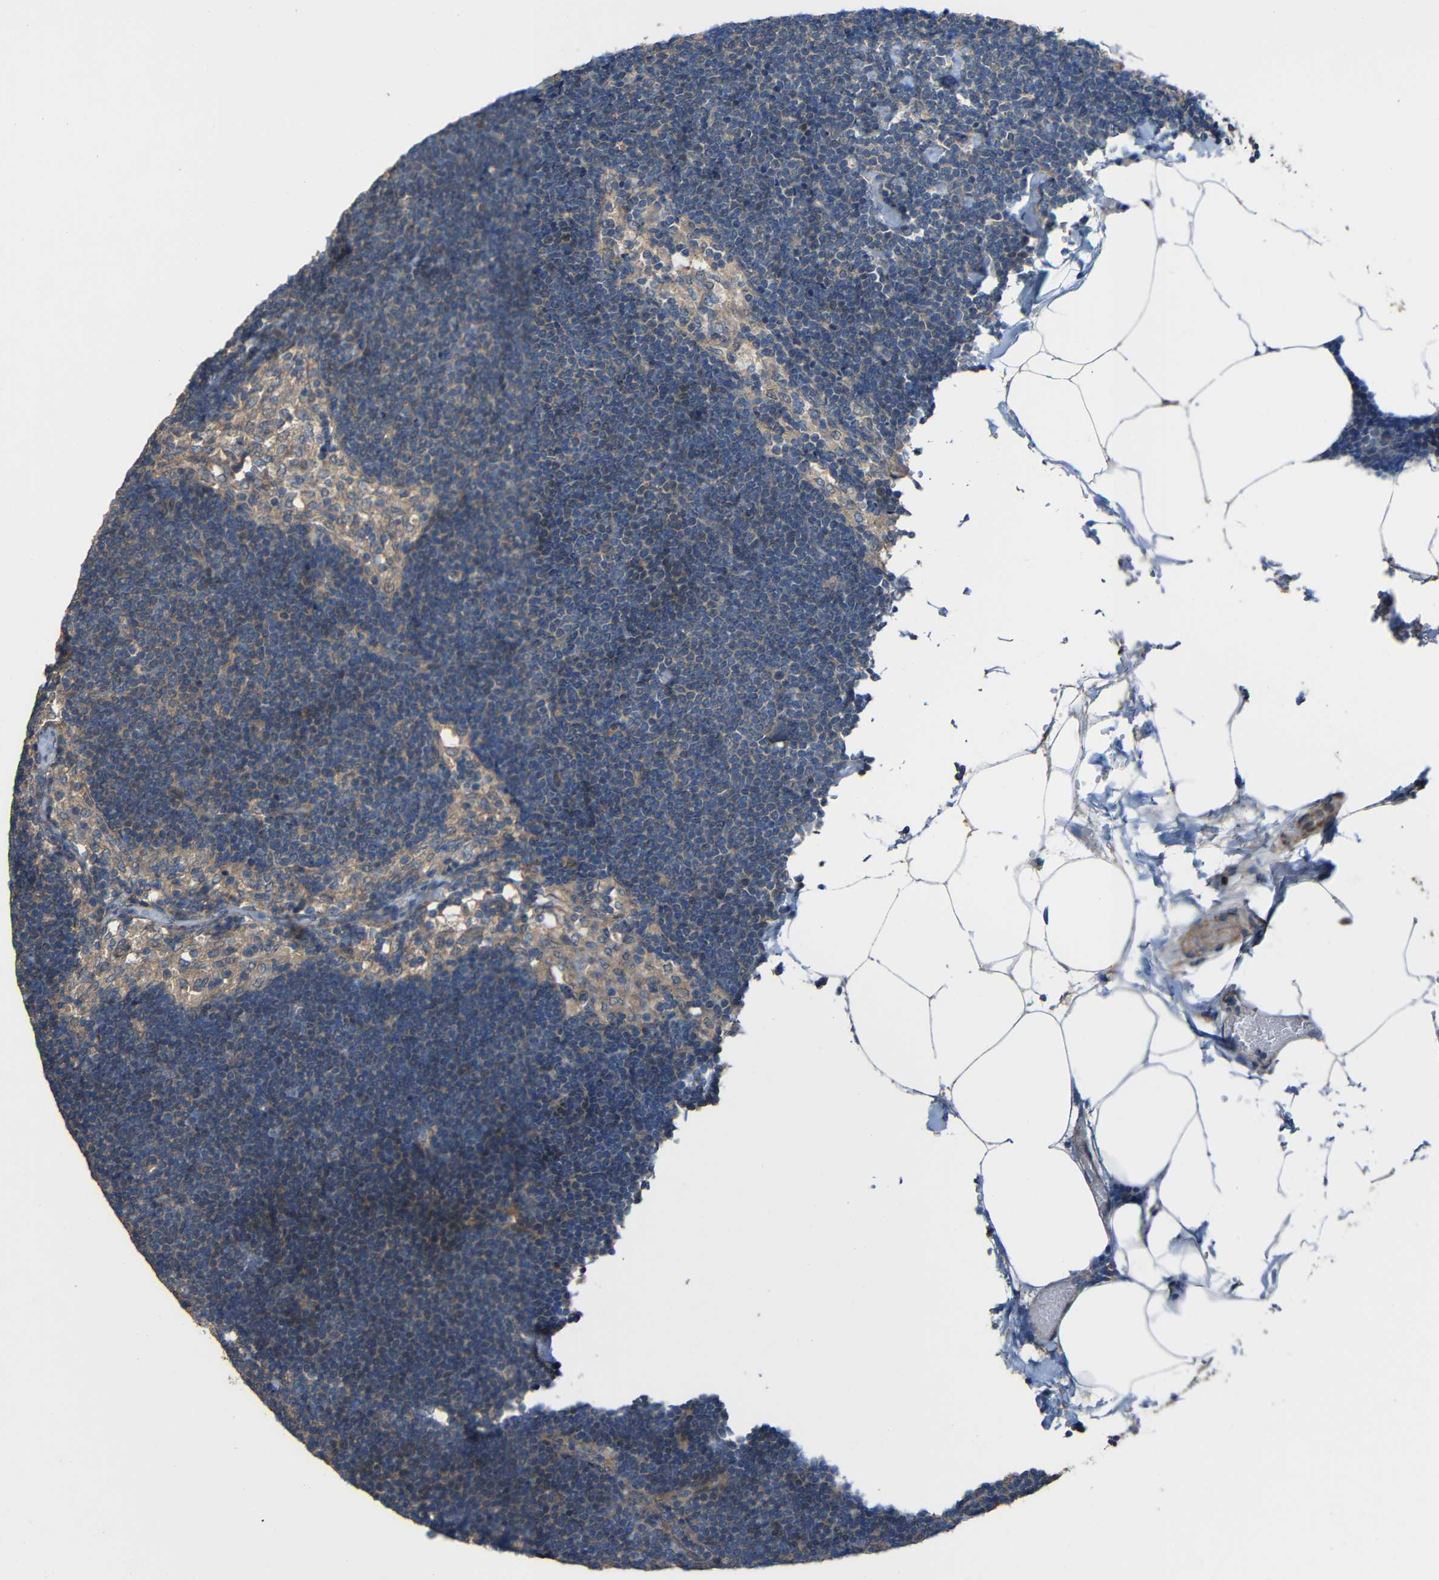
{"staining": {"intensity": "weak", "quantity": ">75%", "location": "cytoplasmic/membranous"}, "tissue": "lymph node", "cell_type": "Germinal center cells", "image_type": "normal", "snomed": [{"axis": "morphology", "description": "Normal tissue, NOS"}, {"axis": "topography", "description": "Lymph node"}], "caption": "A histopathology image of human lymph node stained for a protein shows weak cytoplasmic/membranous brown staining in germinal center cells.", "gene": "CHST9", "patient": {"sex": "male", "age": 63}}